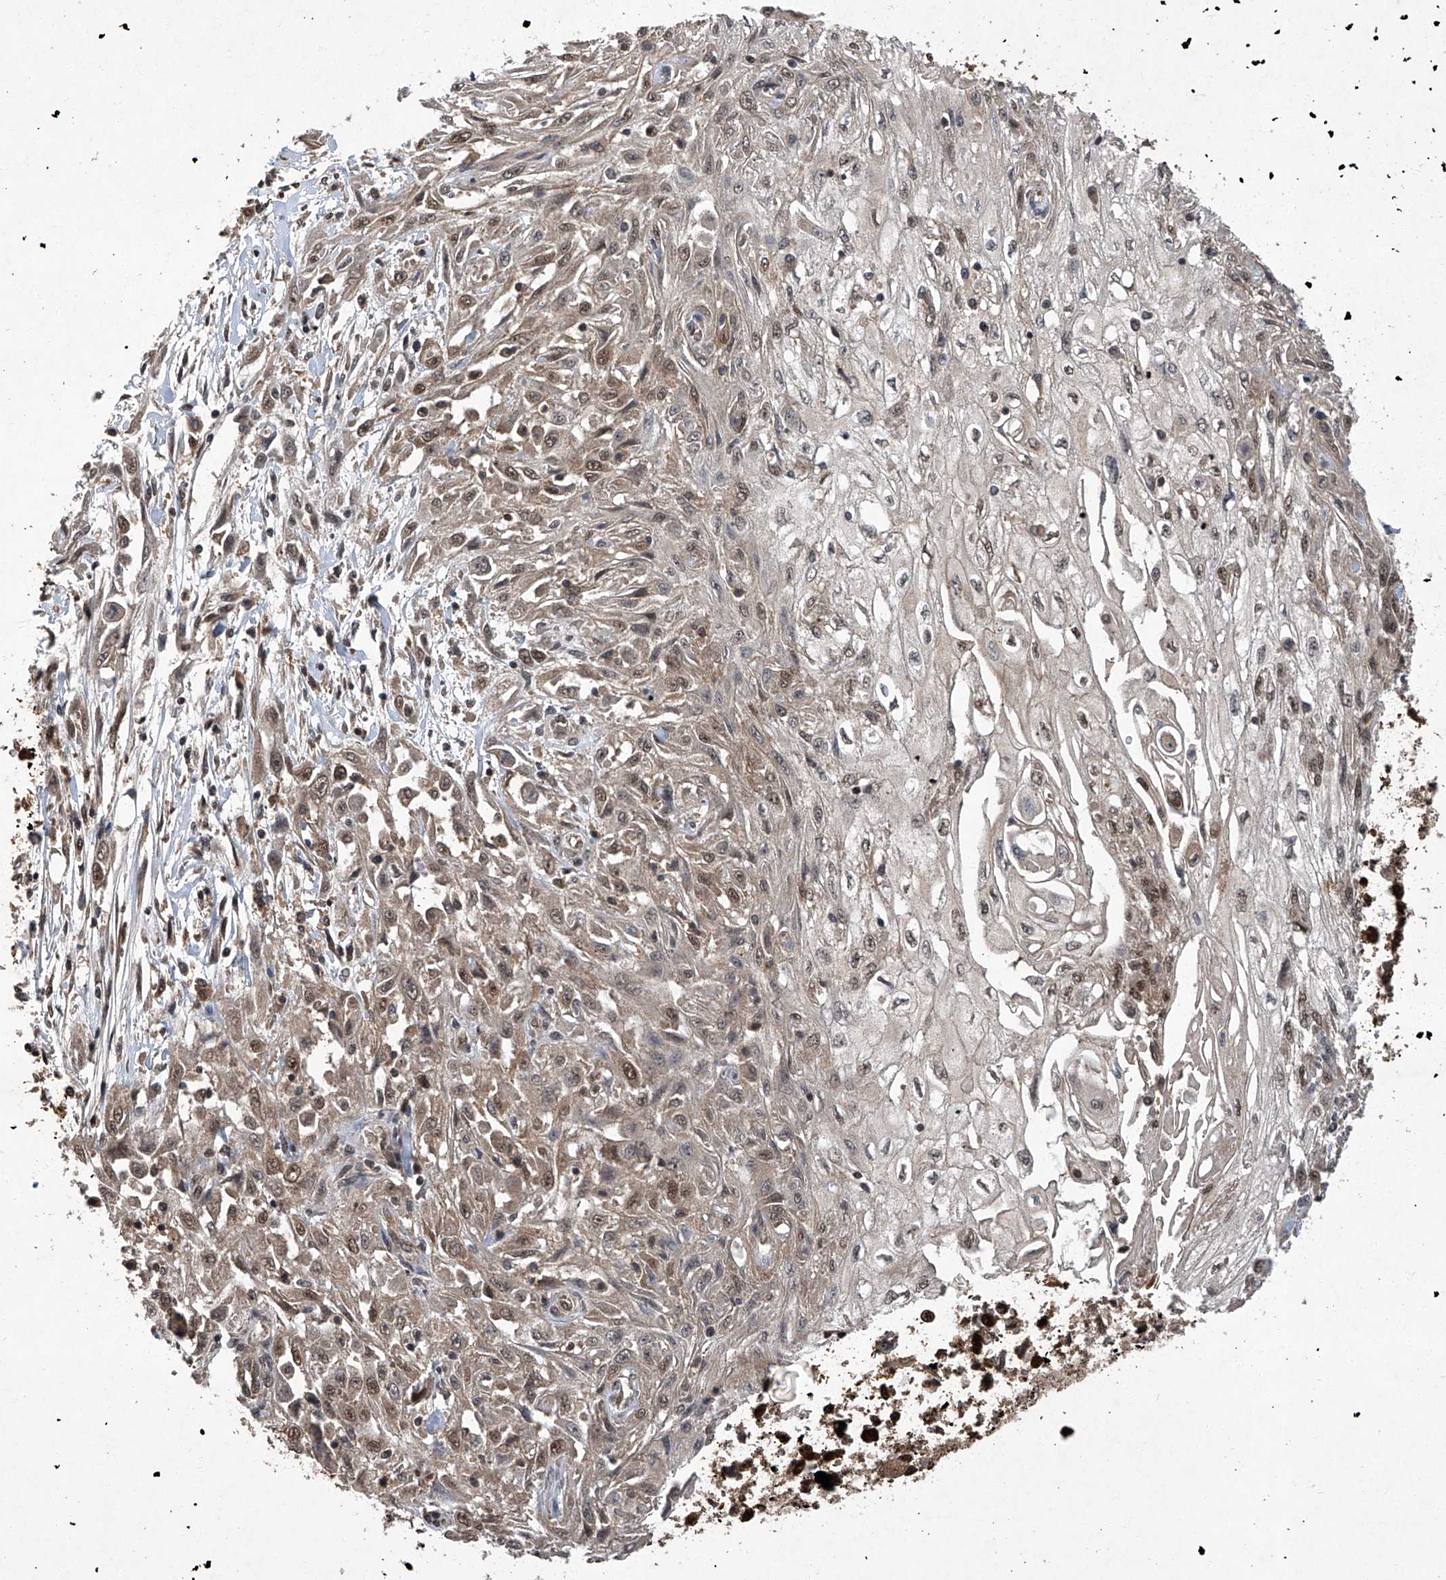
{"staining": {"intensity": "moderate", "quantity": ">75%", "location": "cytoplasmic/membranous,nuclear"}, "tissue": "skin cancer", "cell_type": "Tumor cells", "image_type": "cancer", "snomed": [{"axis": "morphology", "description": "Squamous cell carcinoma, NOS"}, {"axis": "morphology", "description": "Squamous cell carcinoma, metastatic, NOS"}, {"axis": "topography", "description": "Skin"}, {"axis": "topography", "description": "Lymph node"}], "caption": "Brown immunohistochemical staining in skin cancer displays moderate cytoplasmic/membranous and nuclear positivity in about >75% of tumor cells.", "gene": "TSNAX", "patient": {"sex": "male", "age": 75}}